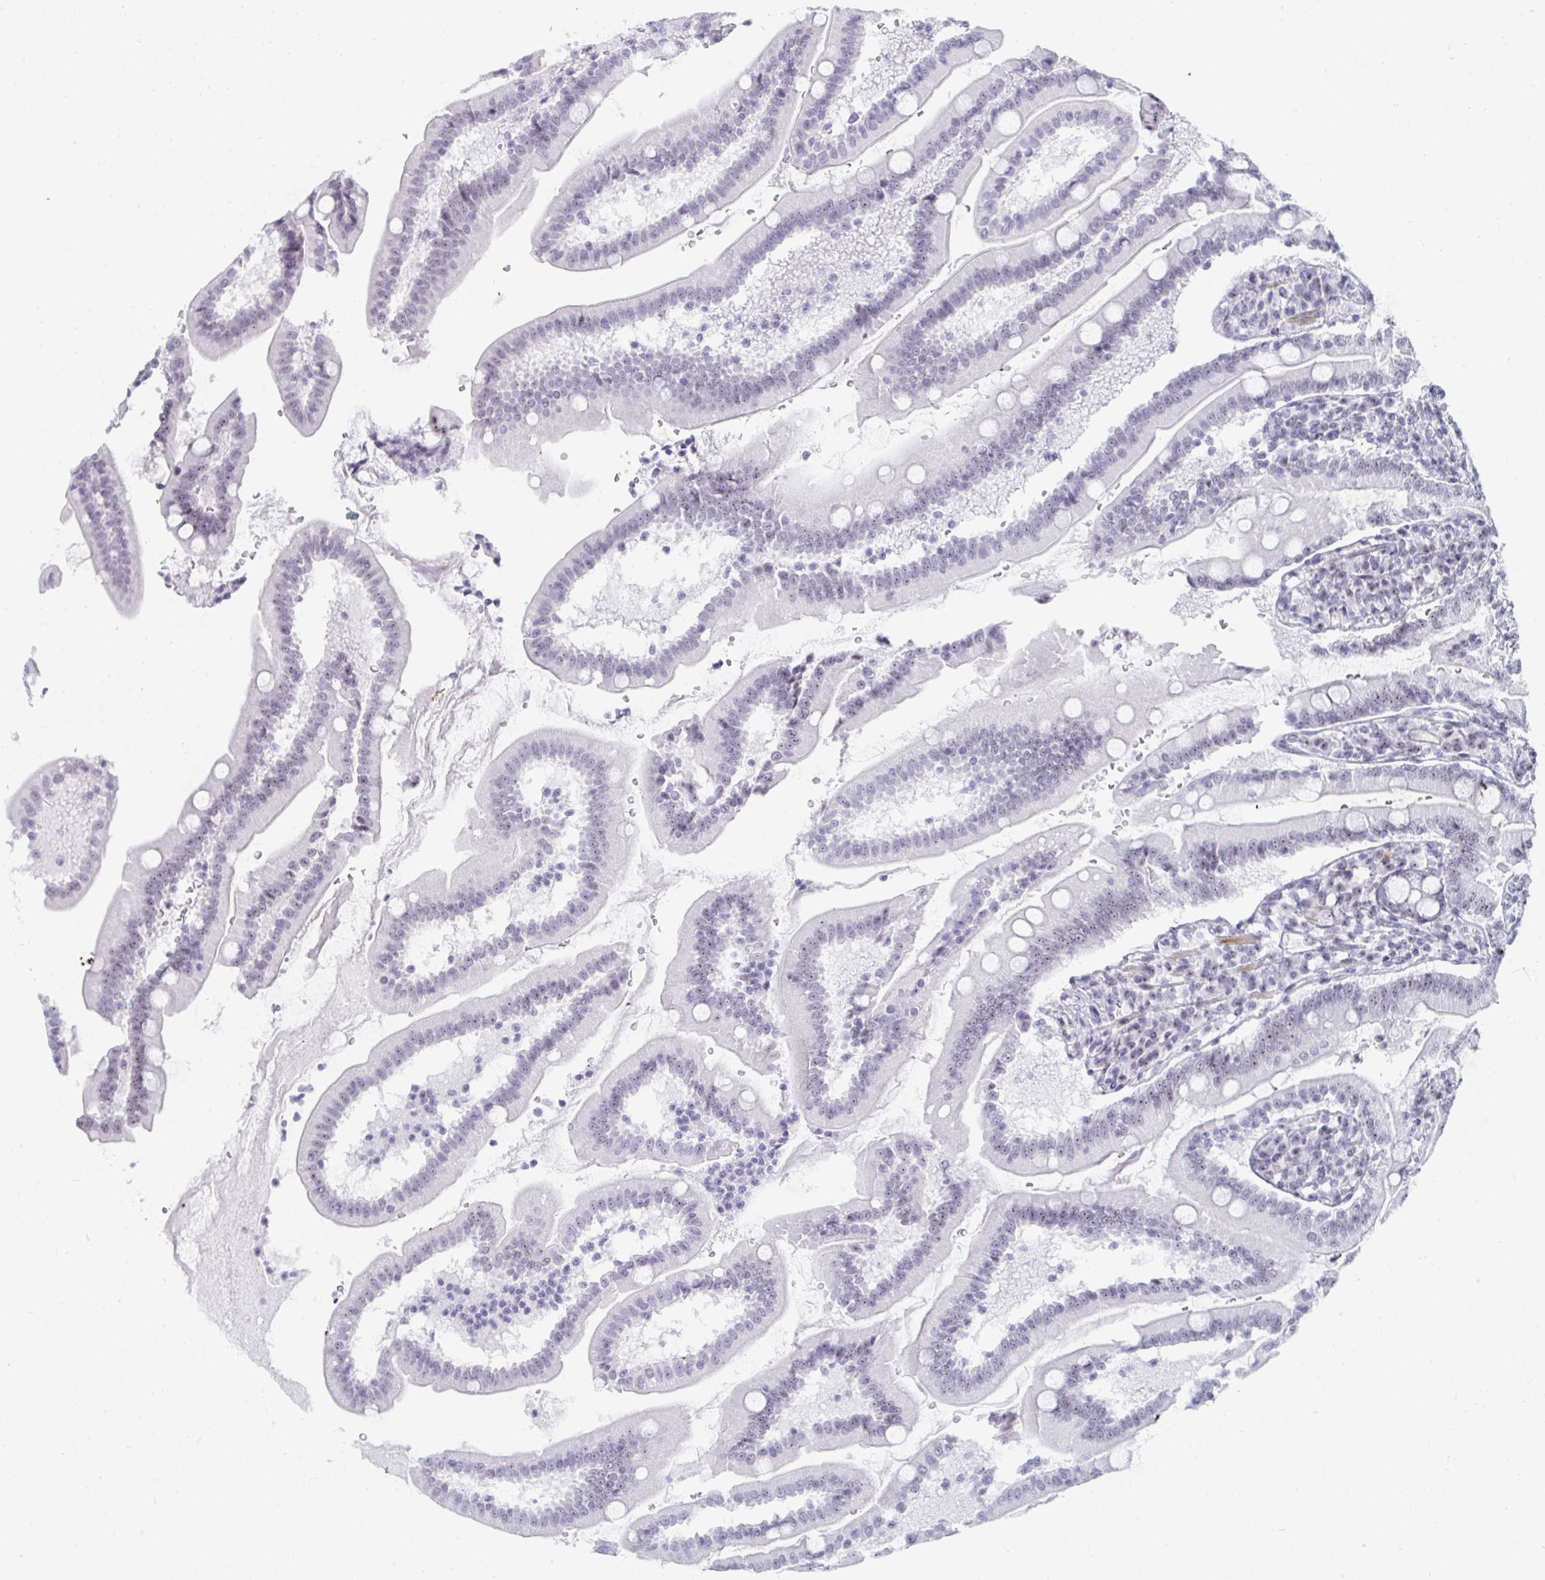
{"staining": {"intensity": "moderate", "quantity": "25%-75%", "location": "nuclear"}, "tissue": "duodenum", "cell_type": "Glandular cells", "image_type": "normal", "snomed": [{"axis": "morphology", "description": "Normal tissue, NOS"}, {"axis": "topography", "description": "Duodenum"}], "caption": "Immunohistochemical staining of benign human duodenum reveals moderate nuclear protein positivity in about 25%-75% of glandular cells. Immunohistochemistry stains the protein of interest in brown and the nuclei are stained blue.", "gene": "NOP10", "patient": {"sex": "female", "age": 67}}